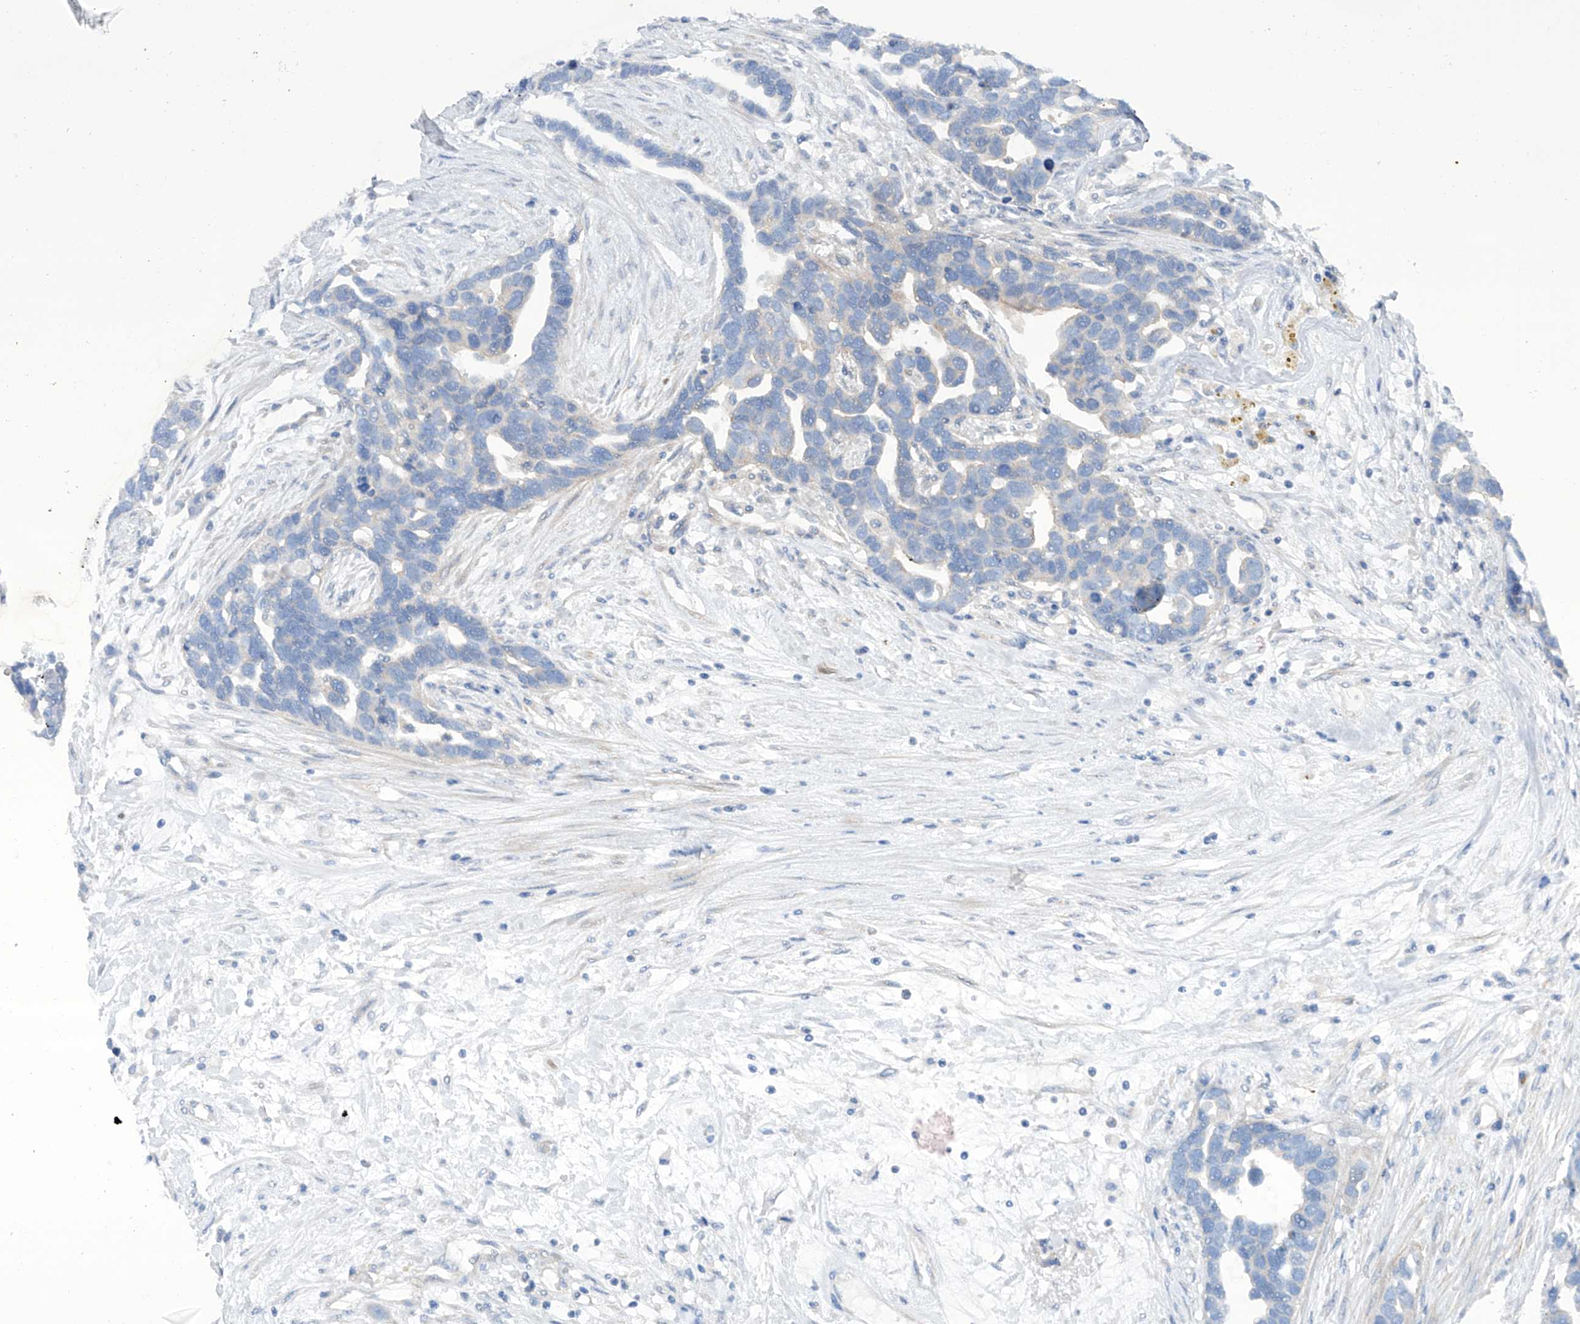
{"staining": {"intensity": "negative", "quantity": "none", "location": "none"}, "tissue": "ovarian cancer", "cell_type": "Tumor cells", "image_type": "cancer", "snomed": [{"axis": "morphology", "description": "Cystadenocarcinoma, serous, NOS"}, {"axis": "topography", "description": "Ovary"}], "caption": "Serous cystadenocarcinoma (ovarian) was stained to show a protein in brown. There is no significant positivity in tumor cells.", "gene": "TMEM209", "patient": {"sex": "female", "age": 54}}